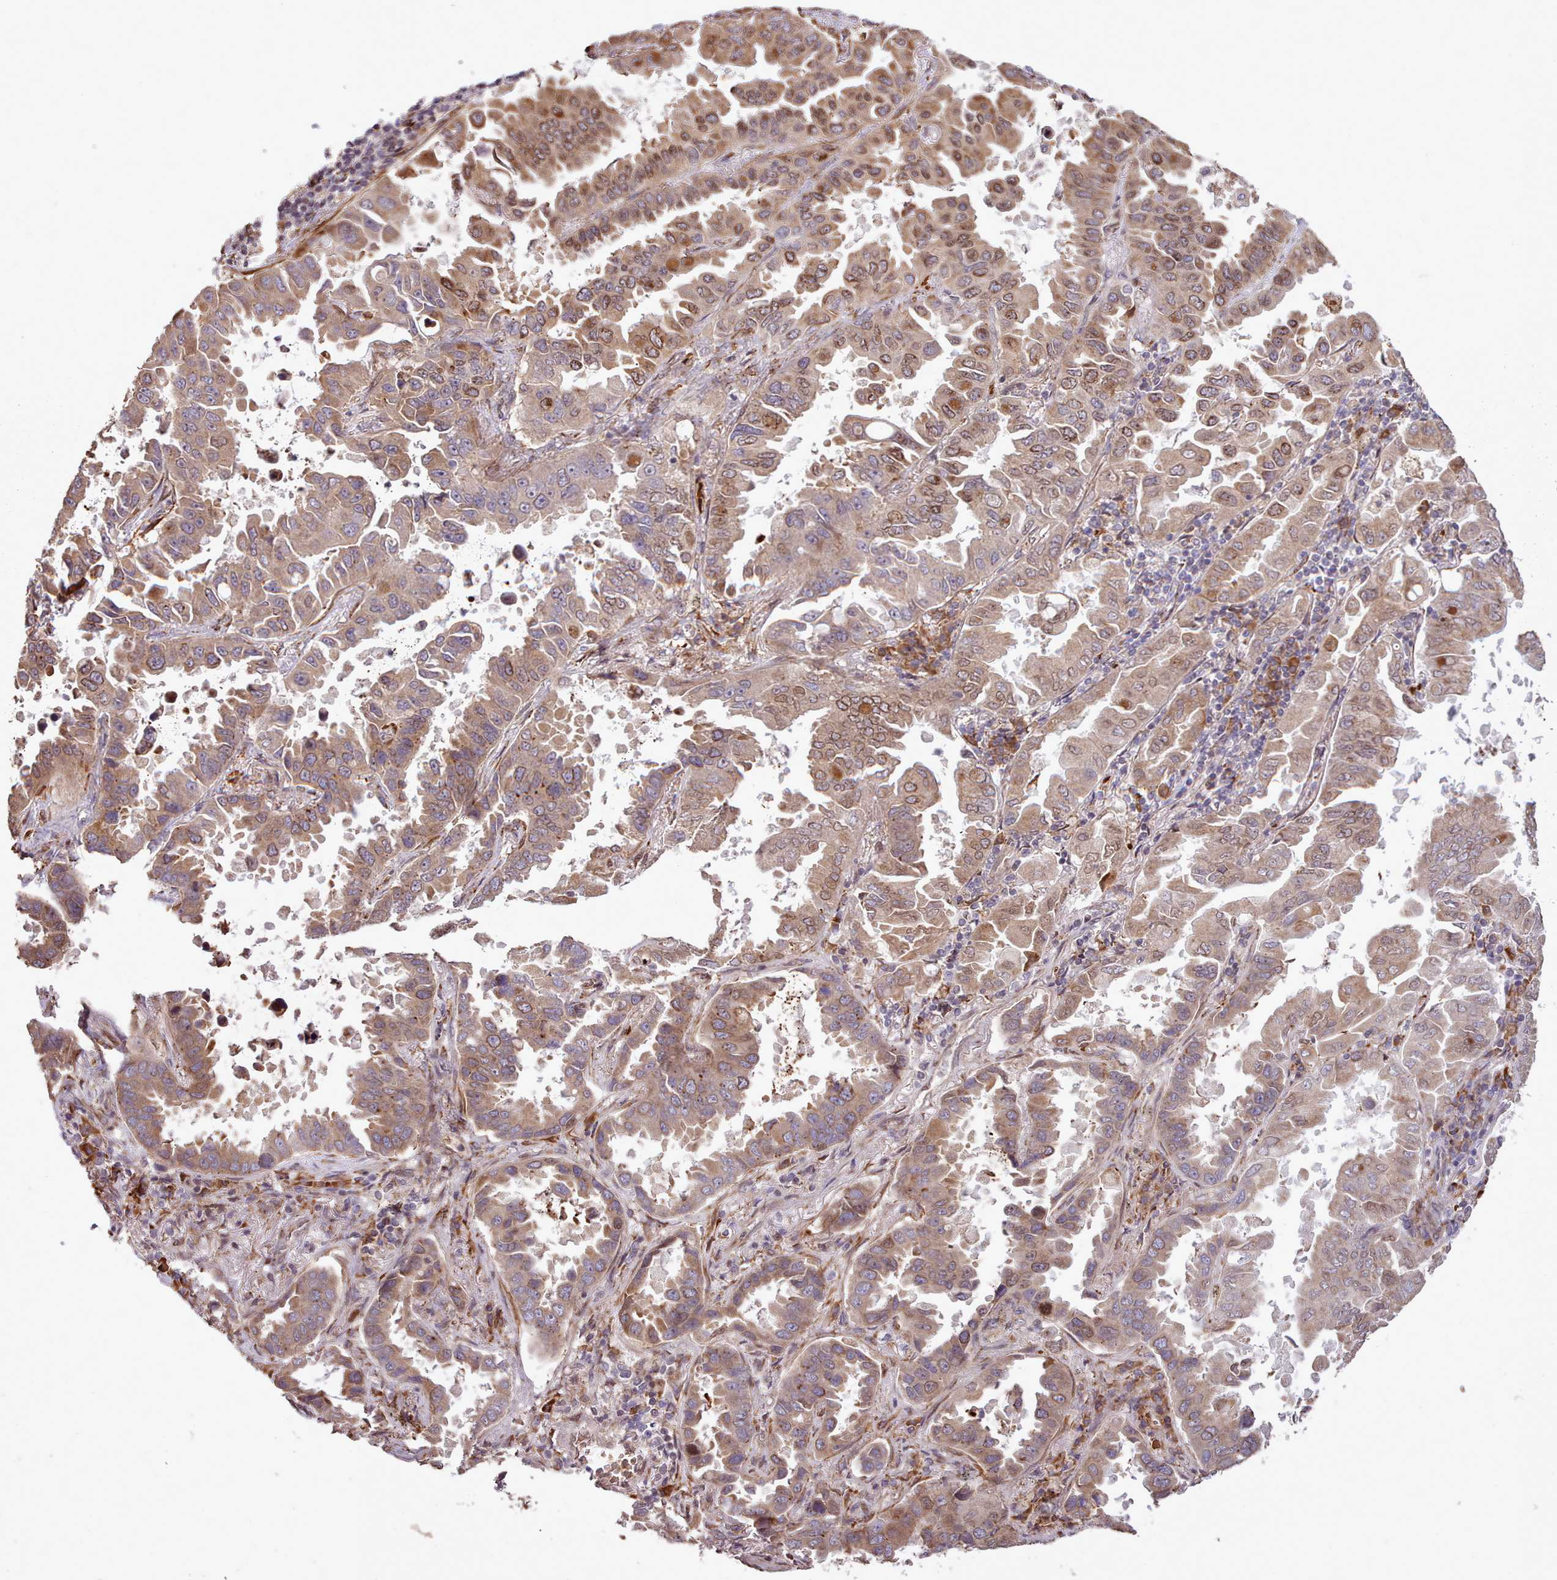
{"staining": {"intensity": "moderate", "quantity": ">75%", "location": "cytoplasmic/membranous,nuclear"}, "tissue": "lung cancer", "cell_type": "Tumor cells", "image_type": "cancer", "snomed": [{"axis": "morphology", "description": "Adenocarcinoma, NOS"}, {"axis": "topography", "description": "Lung"}], "caption": "Adenocarcinoma (lung) stained with a brown dye exhibits moderate cytoplasmic/membranous and nuclear positive expression in approximately >75% of tumor cells.", "gene": "CABP1", "patient": {"sex": "male", "age": 64}}